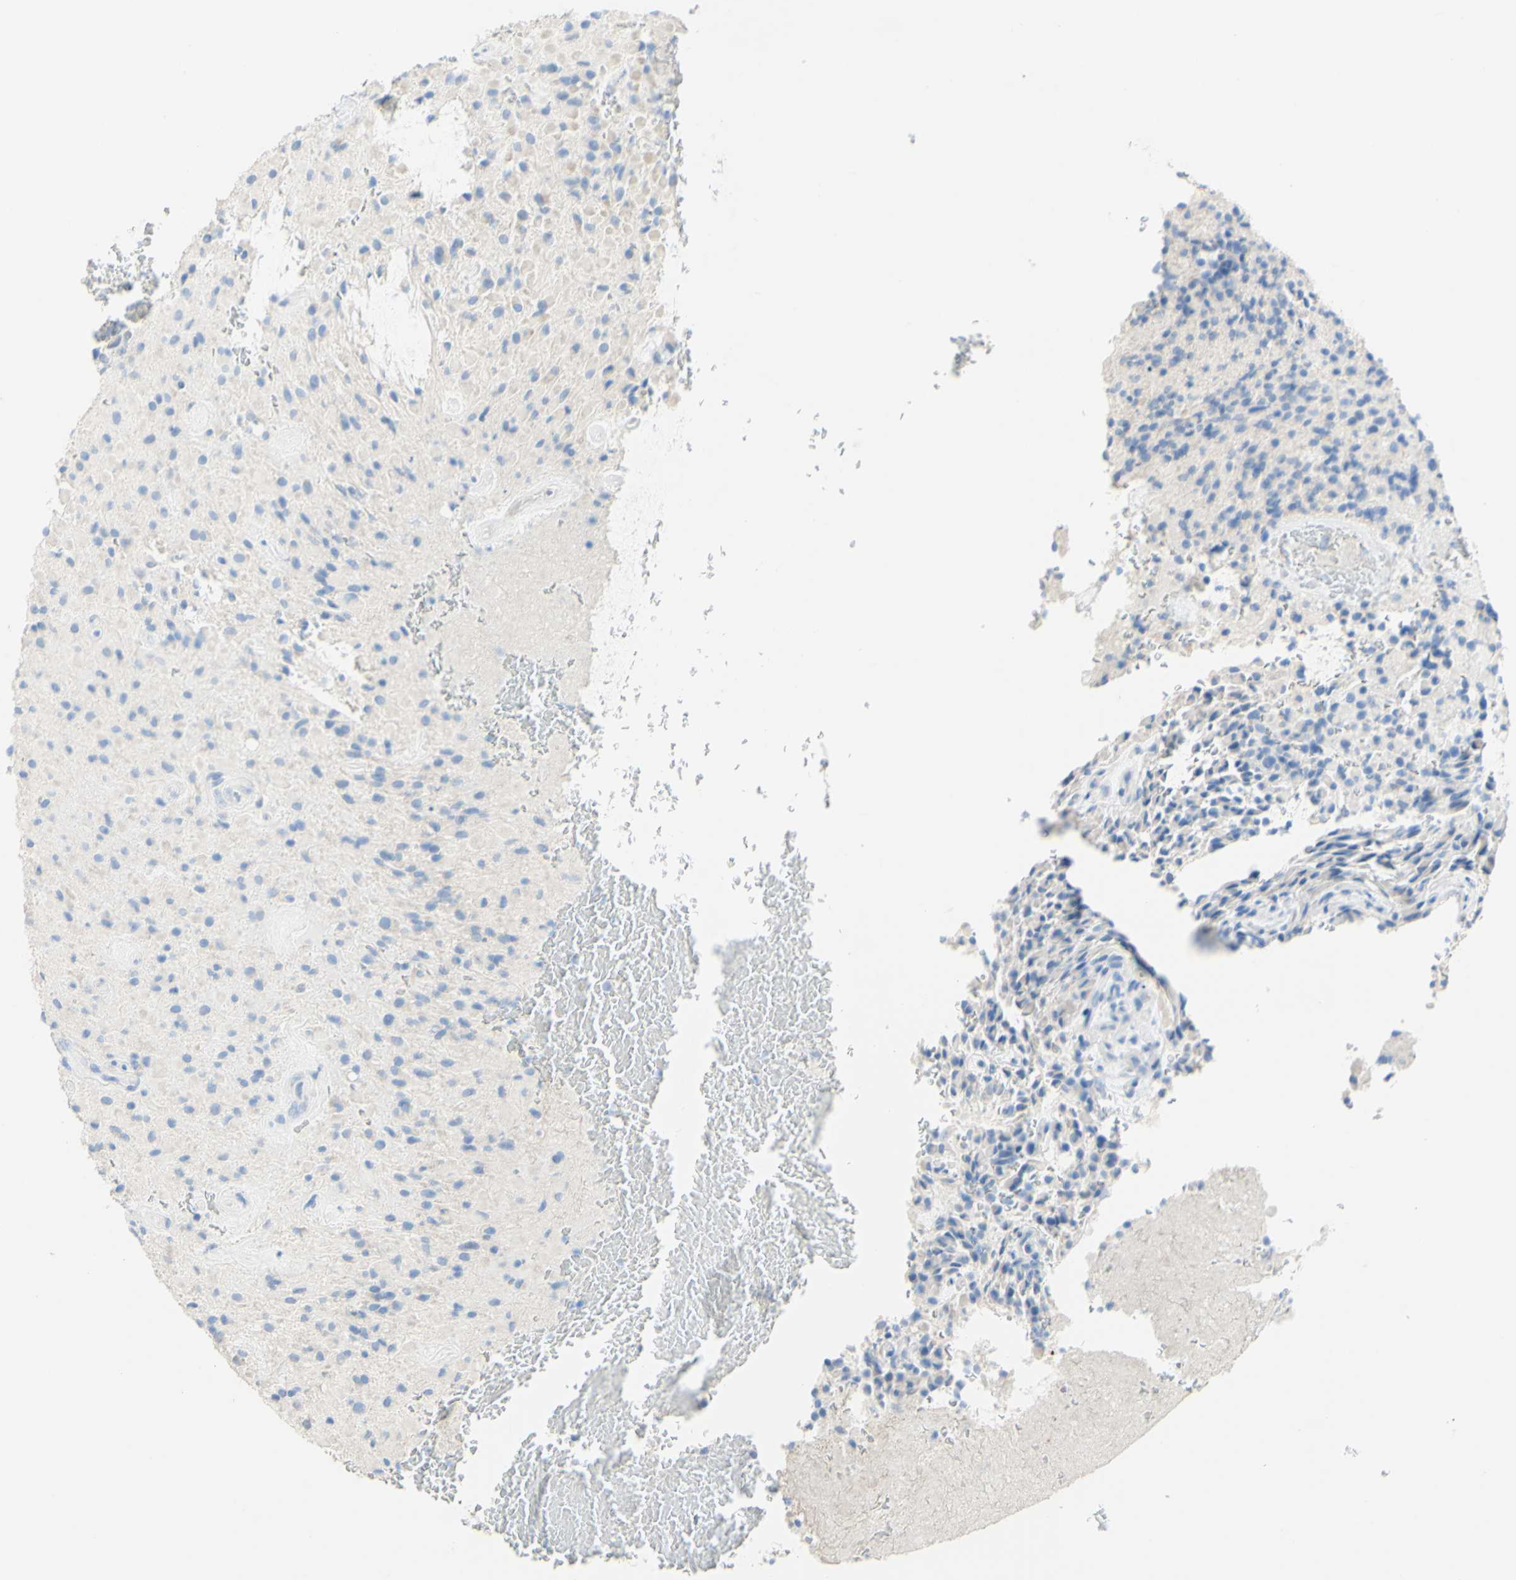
{"staining": {"intensity": "negative", "quantity": "none", "location": "none"}, "tissue": "glioma", "cell_type": "Tumor cells", "image_type": "cancer", "snomed": [{"axis": "morphology", "description": "Glioma, malignant, High grade"}, {"axis": "topography", "description": "Brain"}], "caption": "Tumor cells show no significant protein staining in glioma.", "gene": "DSC2", "patient": {"sex": "male", "age": 71}}